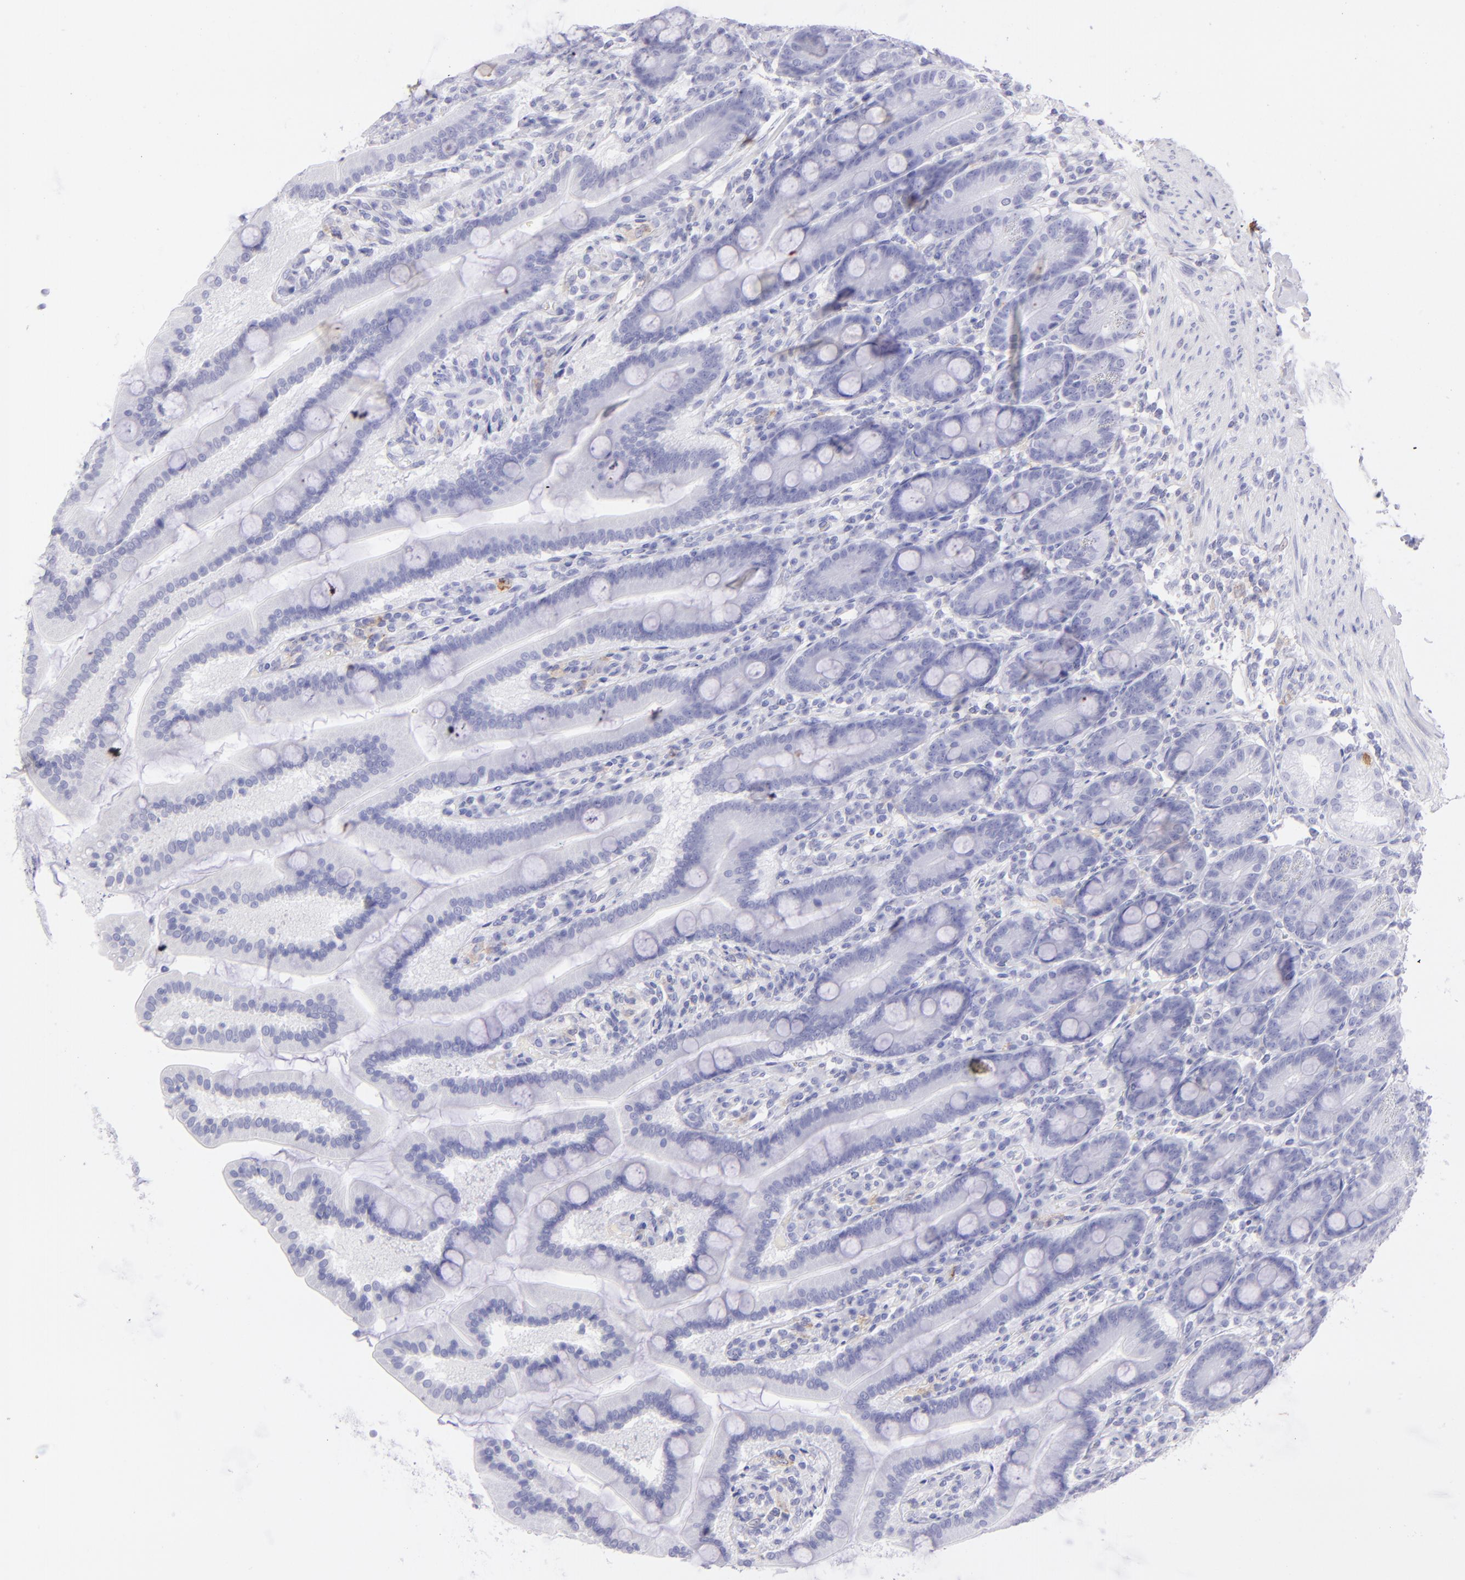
{"staining": {"intensity": "negative", "quantity": "none", "location": "none"}, "tissue": "duodenum", "cell_type": "Glandular cells", "image_type": "normal", "snomed": [{"axis": "morphology", "description": "Normal tissue, NOS"}, {"axis": "topography", "description": "Duodenum"}], "caption": "Immunohistochemistry image of benign human duodenum stained for a protein (brown), which demonstrates no expression in glandular cells. (DAB immunohistochemistry visualized using brightfield microscopy, high magnification).", "gene": "CD72", "patient": {"sex": "female", "age": 64}}